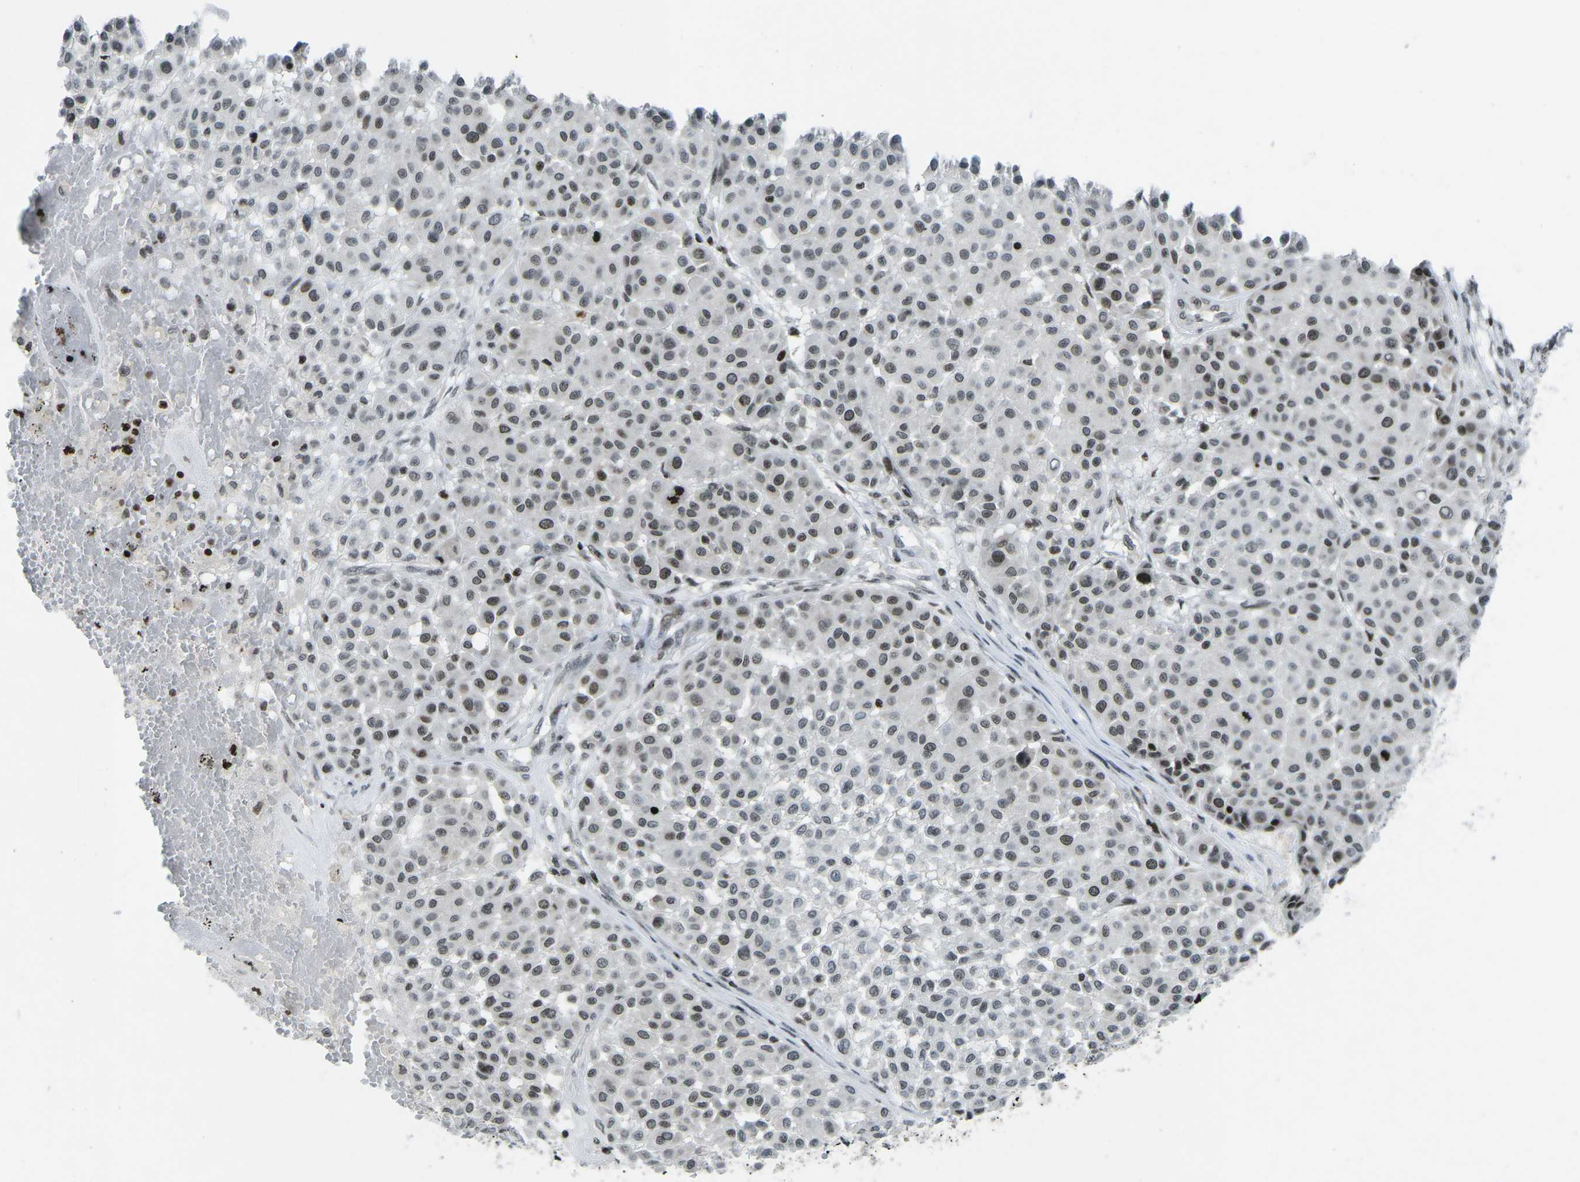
{"staining": {"intensity": "moderate", "quantity": "25%-75%", "location": "nuclear"}, "tissue": "melanoma", "cell_type": "Tumor cells", "image_type": "cancer", "snomed": [{"axis": "morphology", "description": "Malignant melanoma, Metastatic site"}, {"axis": "topography", "description": "Soft tissue"}], "caption": "Melanoma stained with DAB (3,3'-diaminobenzidine) IHC reveals medium levels of moderate nuclear staining in approximately 25%-75% of tumor cells.", "gene": "EME1", "patient": {"sex": "male", "age": 41}}